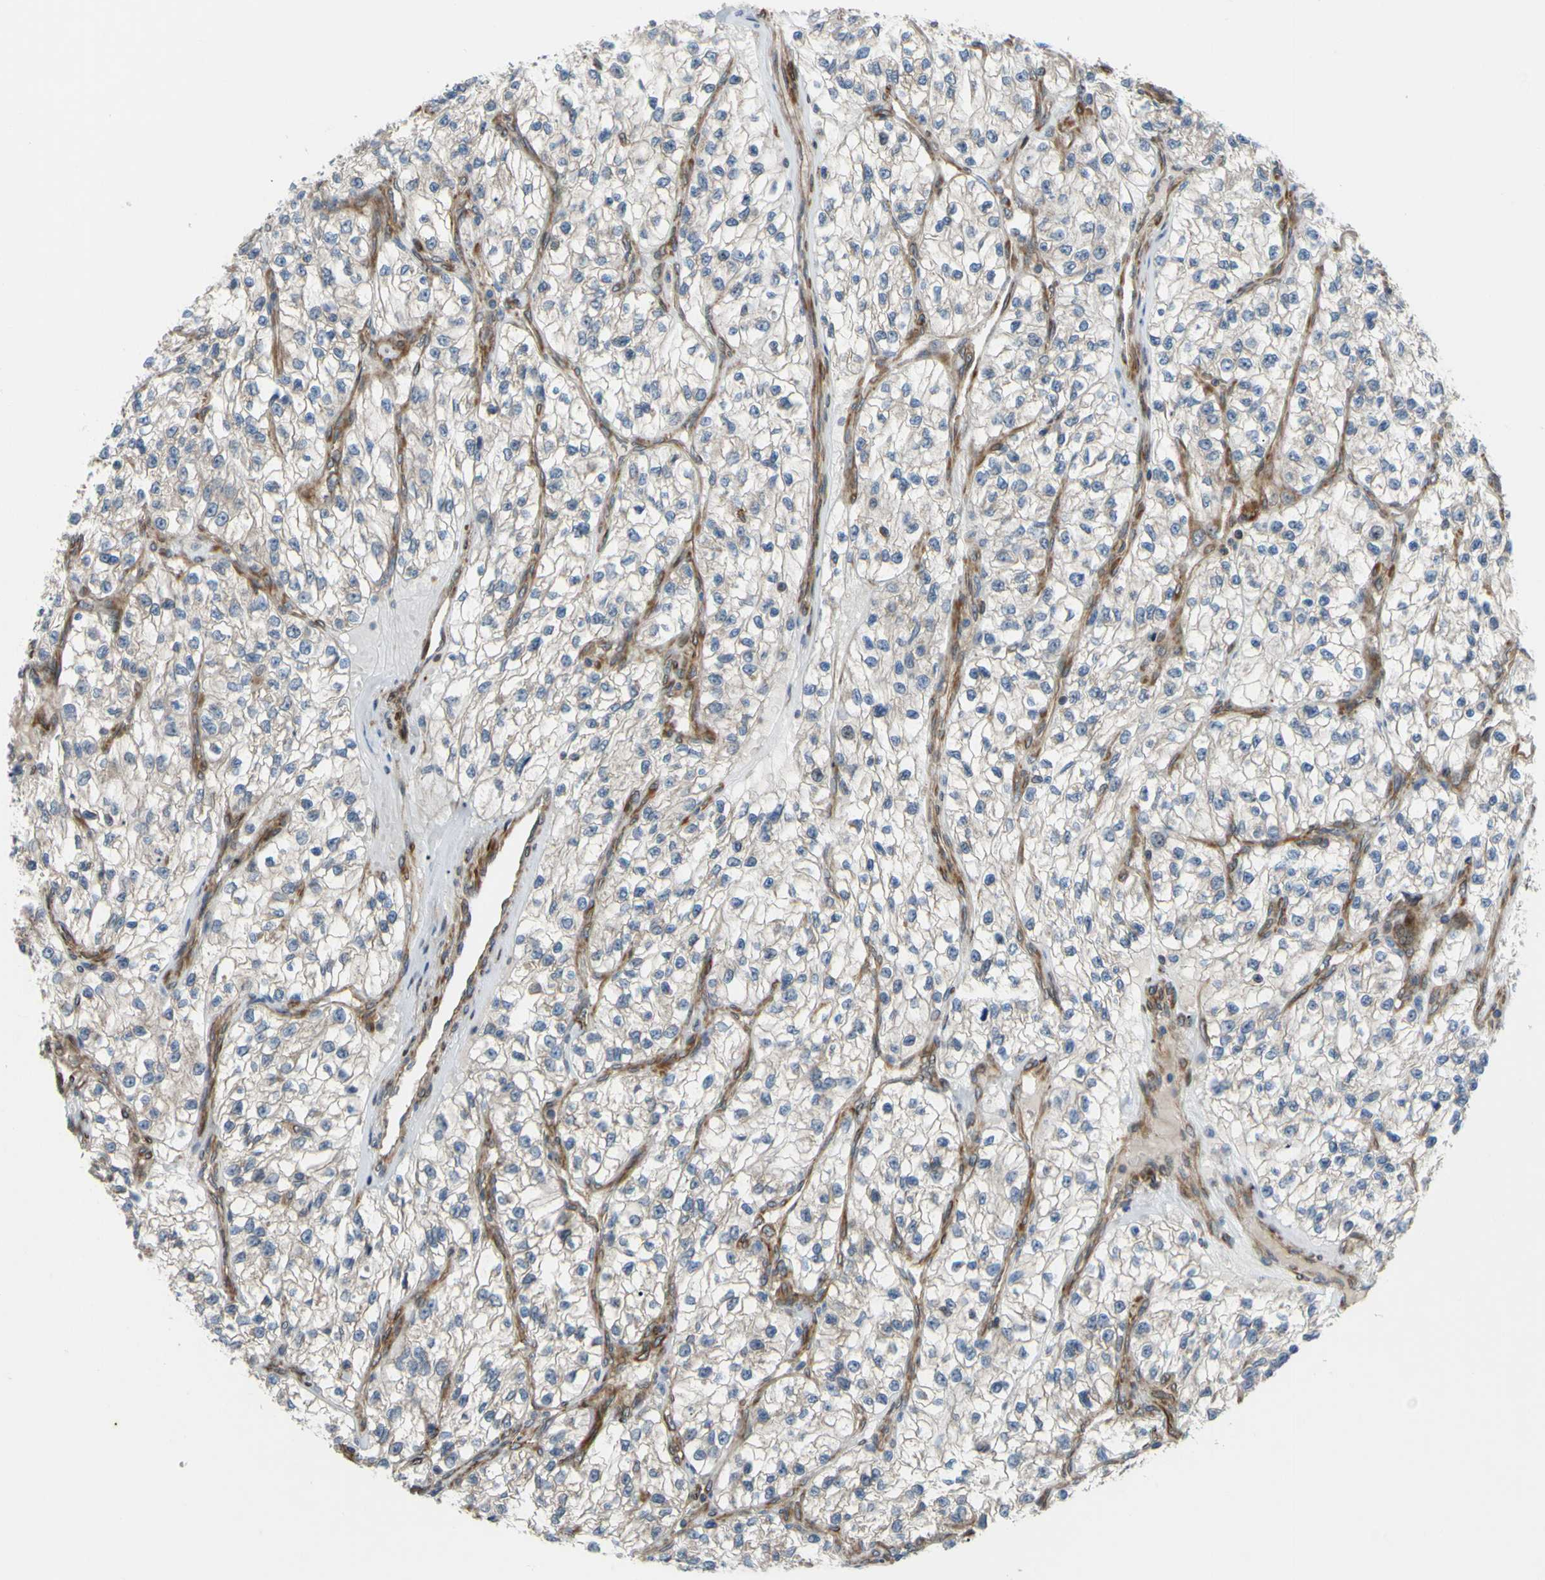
{"staining": {"intensity": "negative", "quantity": "none", "location": "none"}, "tissue": "renal cancer", "cell_type": "Tumor cells", "image_type": "cancer", "snomed": [{"axis": "morphology", "description": "Adenocarcinoma, NOS"}, {"axis": "topography", "description": "Kidney"}], "caption": "Immunohistochemical staining of human renal adenocarcinoma demonstrates no significant positivity in tumor cells.", "gene": "PRAF2", "patient": {"sex": "female", "age": 57}}